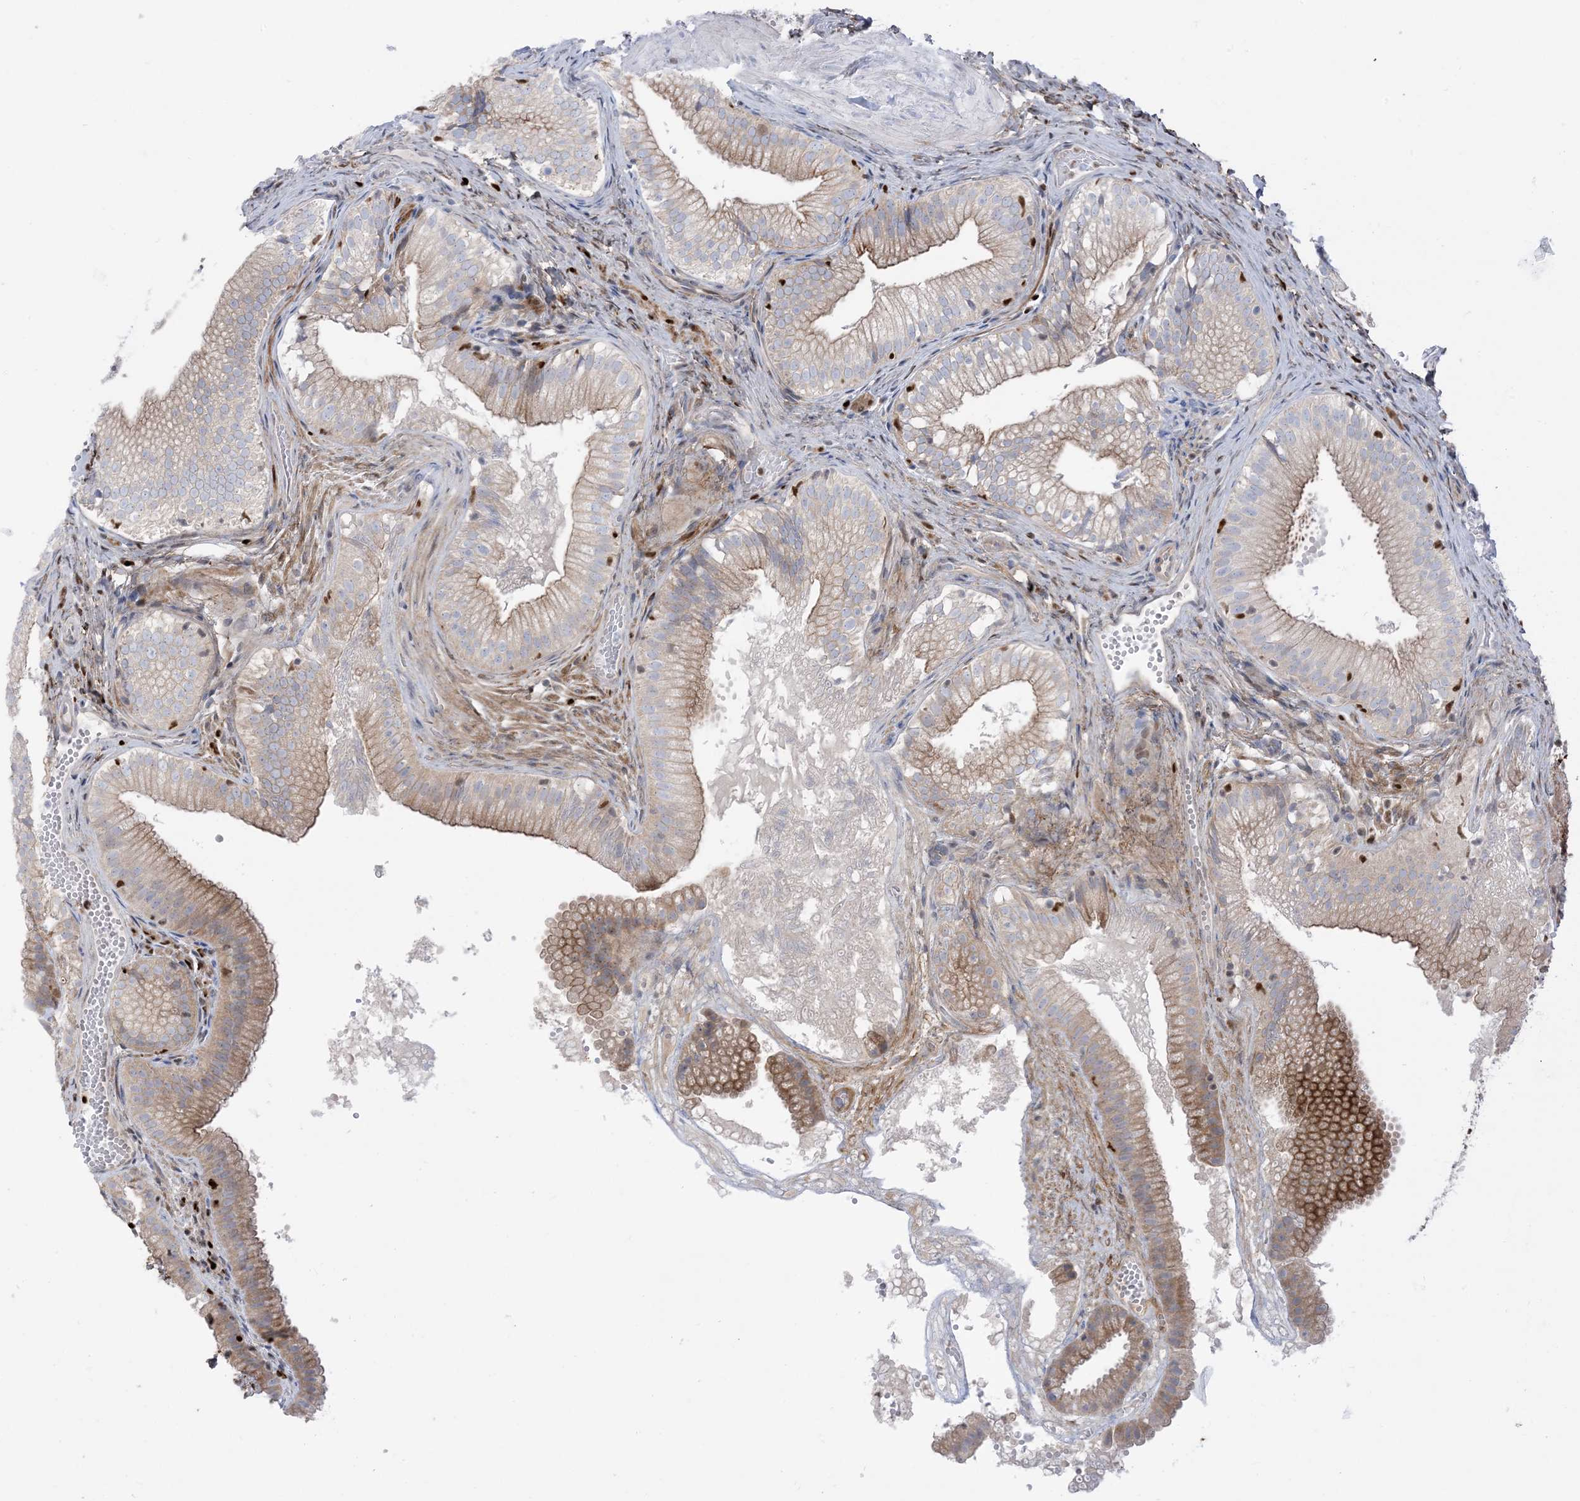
{"staining": {"intensity": "strong", "quantity": "25%-75%", "location": "cytoplasmic/membranous"}, "tissue": "gallbladder", "cell_type": "Glandular cells", "image_type": "normal", "snomed": [{"axis": "morphology", "description": "Normal tissue, NOS"}, {"axis": "topography", "description": "Gallbladder"}], "caption": "Brown immunohistochemical staining in benign gallbladder shows strong cytoplasmic/membranous staining in approximately 25%-75% of glandular cells.", "gene": "MARS2", "patient": {"sex": "female", "age": 30}}